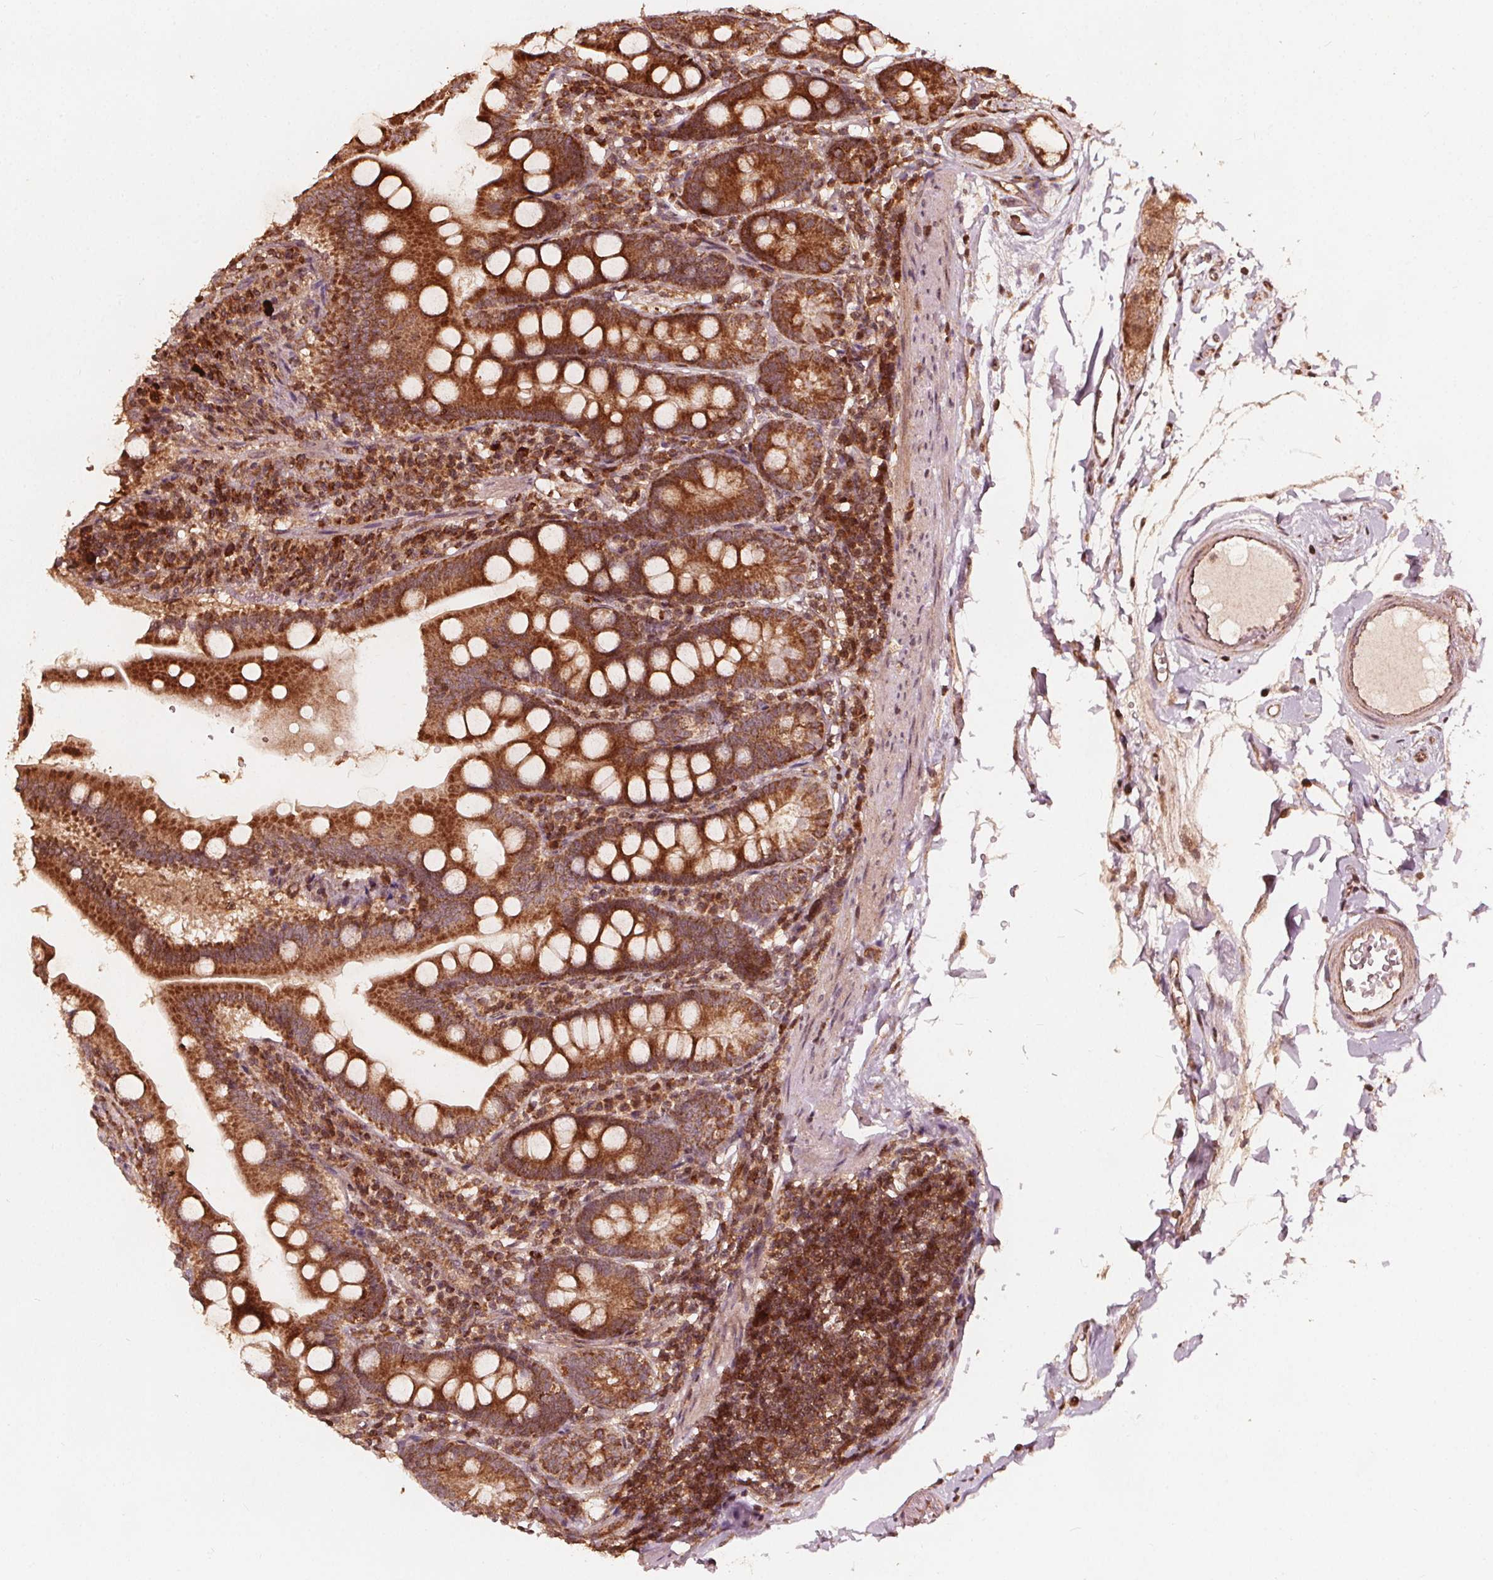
{"staining": {"intensity": "strong", "quantity": ">75%", "location": "cytoplasmic/membranous"}, "tissue": "duodenum", "cell_type": "Glandular cells", "image_type": "normal", "snomed": [{"axis": "morphology", "description": "Normal tissue, NOS"}, {"axis": "topography", "description": "Duodenum"}], "caption": "Approximately >75% of glandular cells in benign human duodenum show strong cytoplasmic/membranous protein expression as visualized by brown immunohistochemical staining.", "gene": "AIP", "patient": {"sex": "female", "age": 67}}